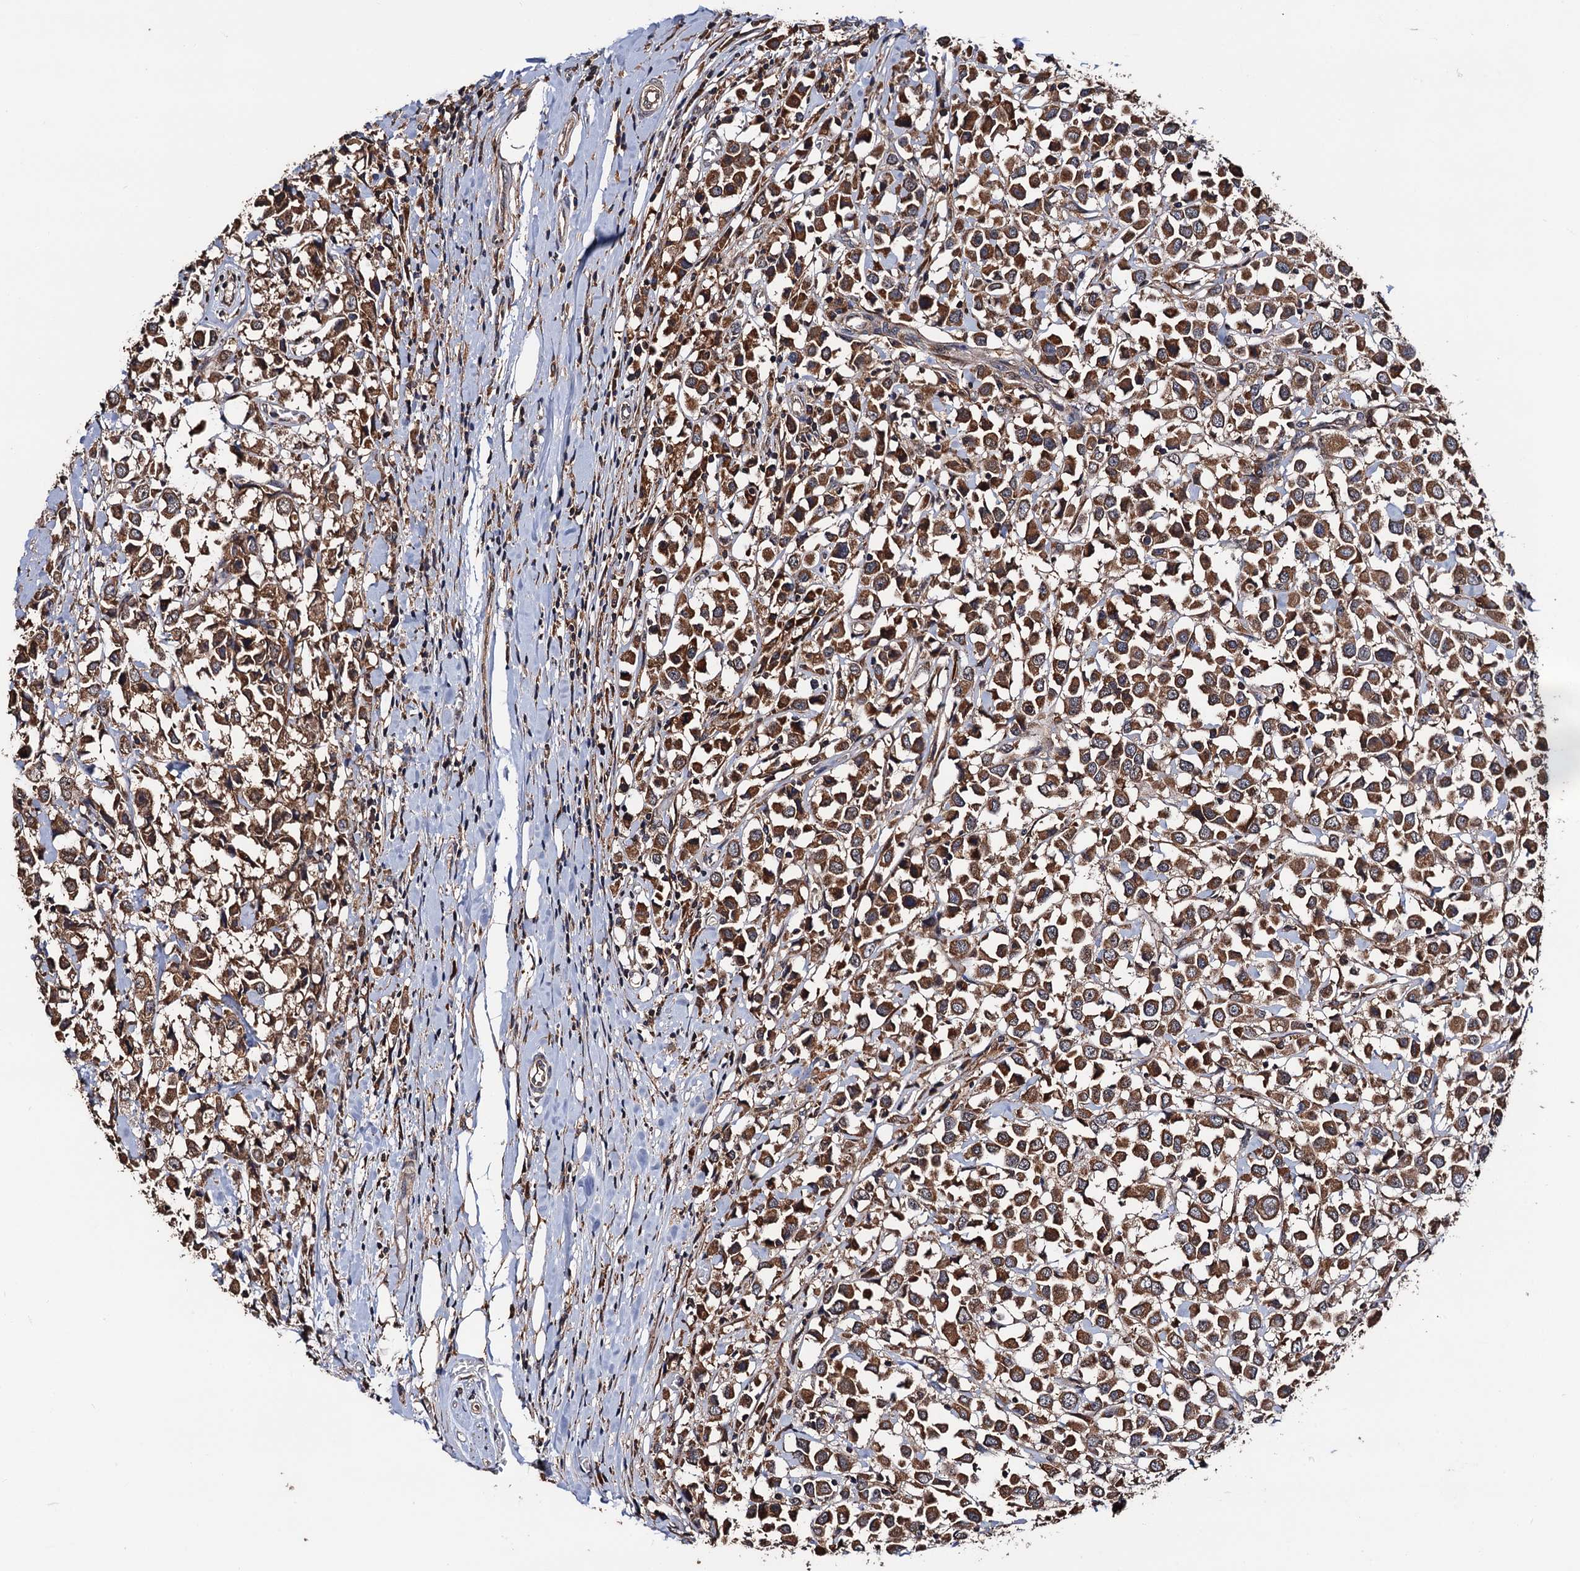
{"staining": {"intensity": "moderate", "quantity": ">75%", "location": "cytoplasmic/membranous"}, "tissue": "breast cancer", "cell_type": "Tumor cells", "image_type": "cancer", "snomed": [{"axis": "morphology", "description": "Duct carcinoma"}, {"axis": "topography", "description": "Breast"}], "caption": "IHC micrograph of neoplastic tissue: human breast cancer stained using IHC exhibits medium levels of moderate protein expression localized specifically in the cytoplasmic/membranous of tumor cells, appearing as a cytoplasmic/membranous brown color.", "gene": "RGS11", "patient": {"sex": "female", "age": 61}}